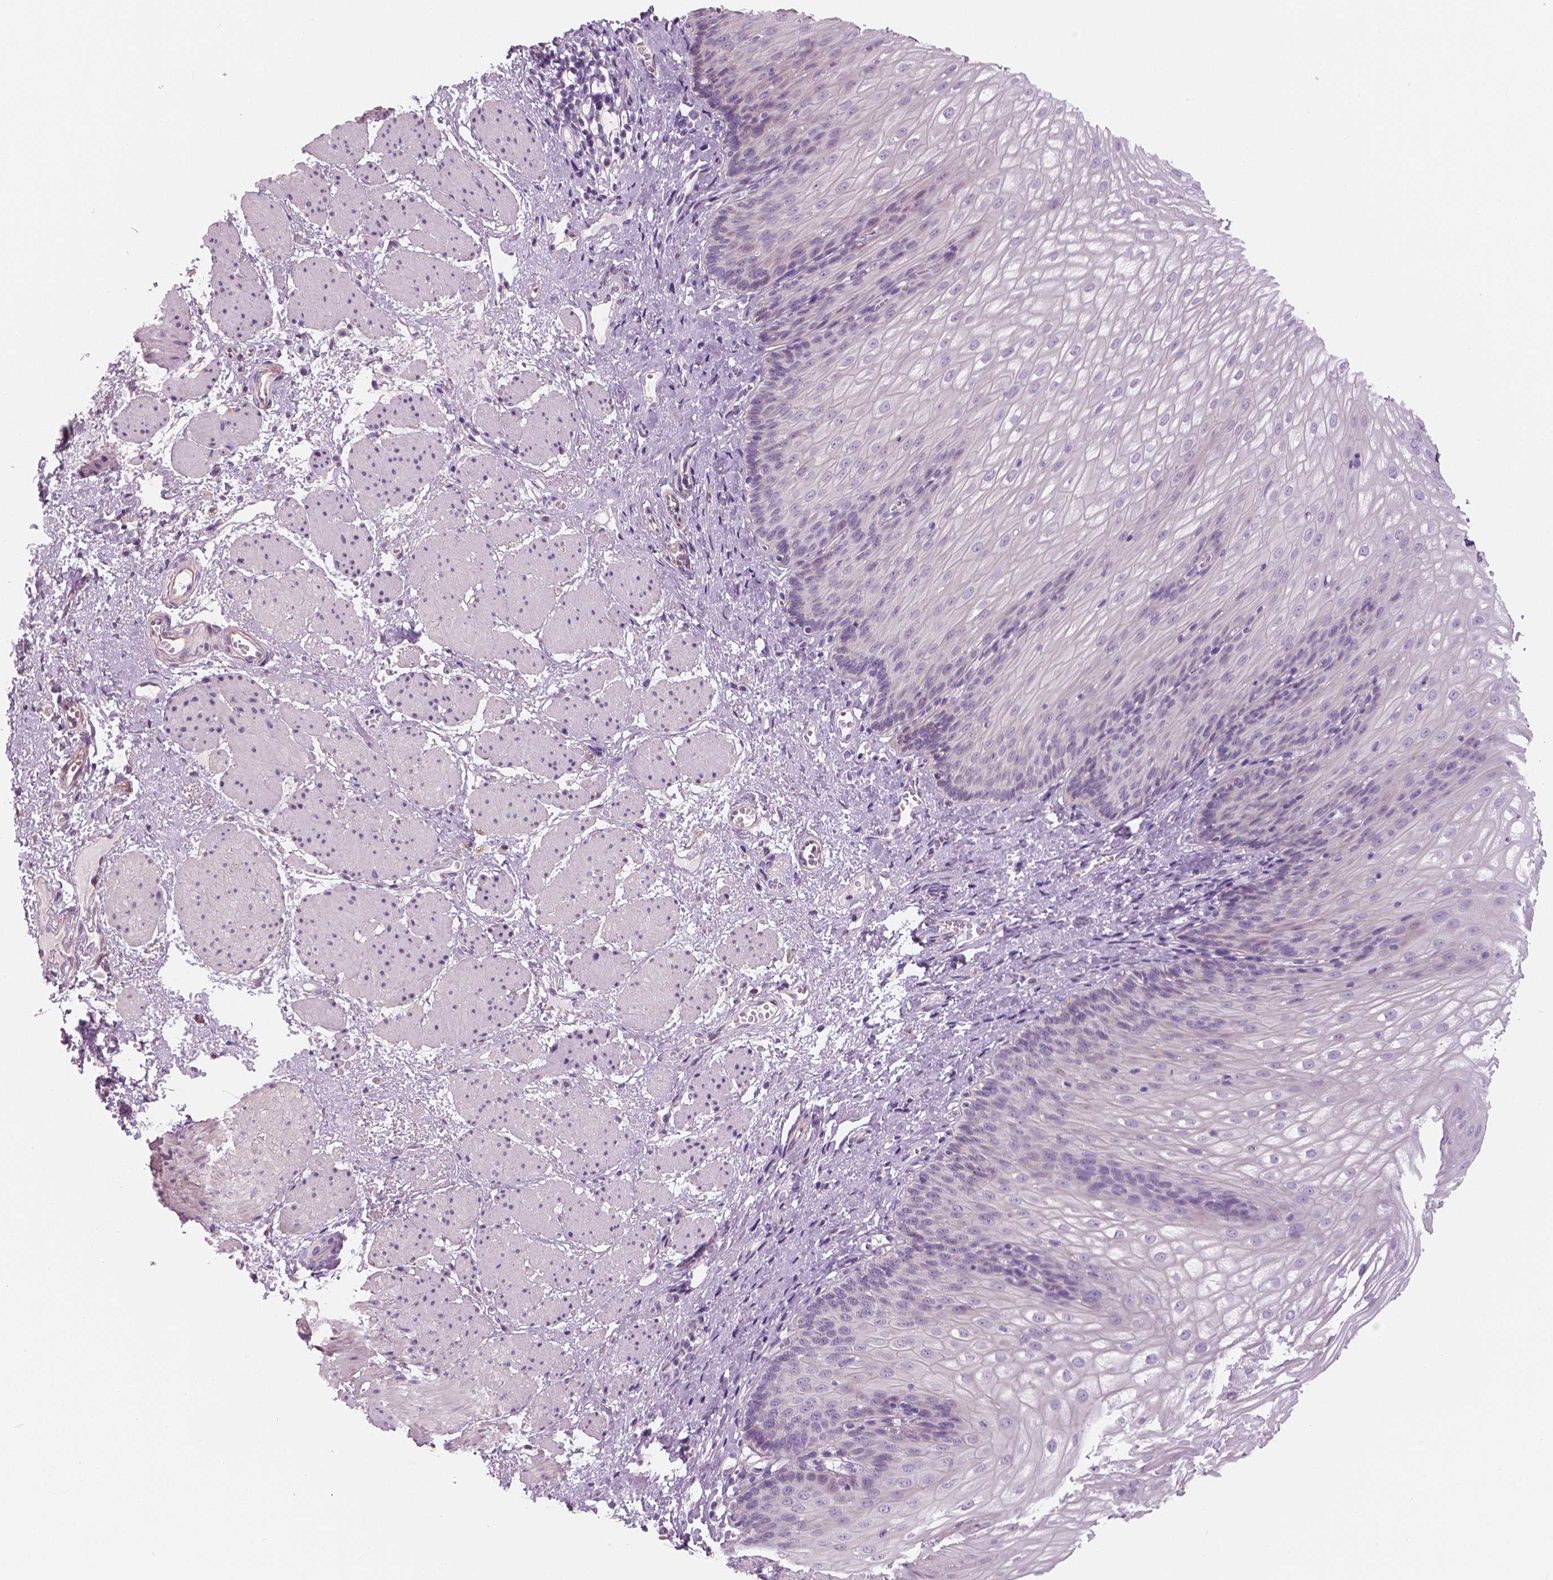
{"staining": {"intensity": "negative", "quantity": "none", "location": "none"}, "tissue": "esophagus", "cell_type": "Squamous epithelial cells", "image_type": "normal", "snomed": [{"axis": "morphology", "description": "Normal tissue, NOS"}, {"axis": "topography", "description": "Esophagus"}], "caption": "An IHC histopathology image of normal esophagus is shown. There is no staining in squamous epithelial cells of esophagus.", "gene": "SLC24A1", "patient": {"sex": "male", "age": 62}}